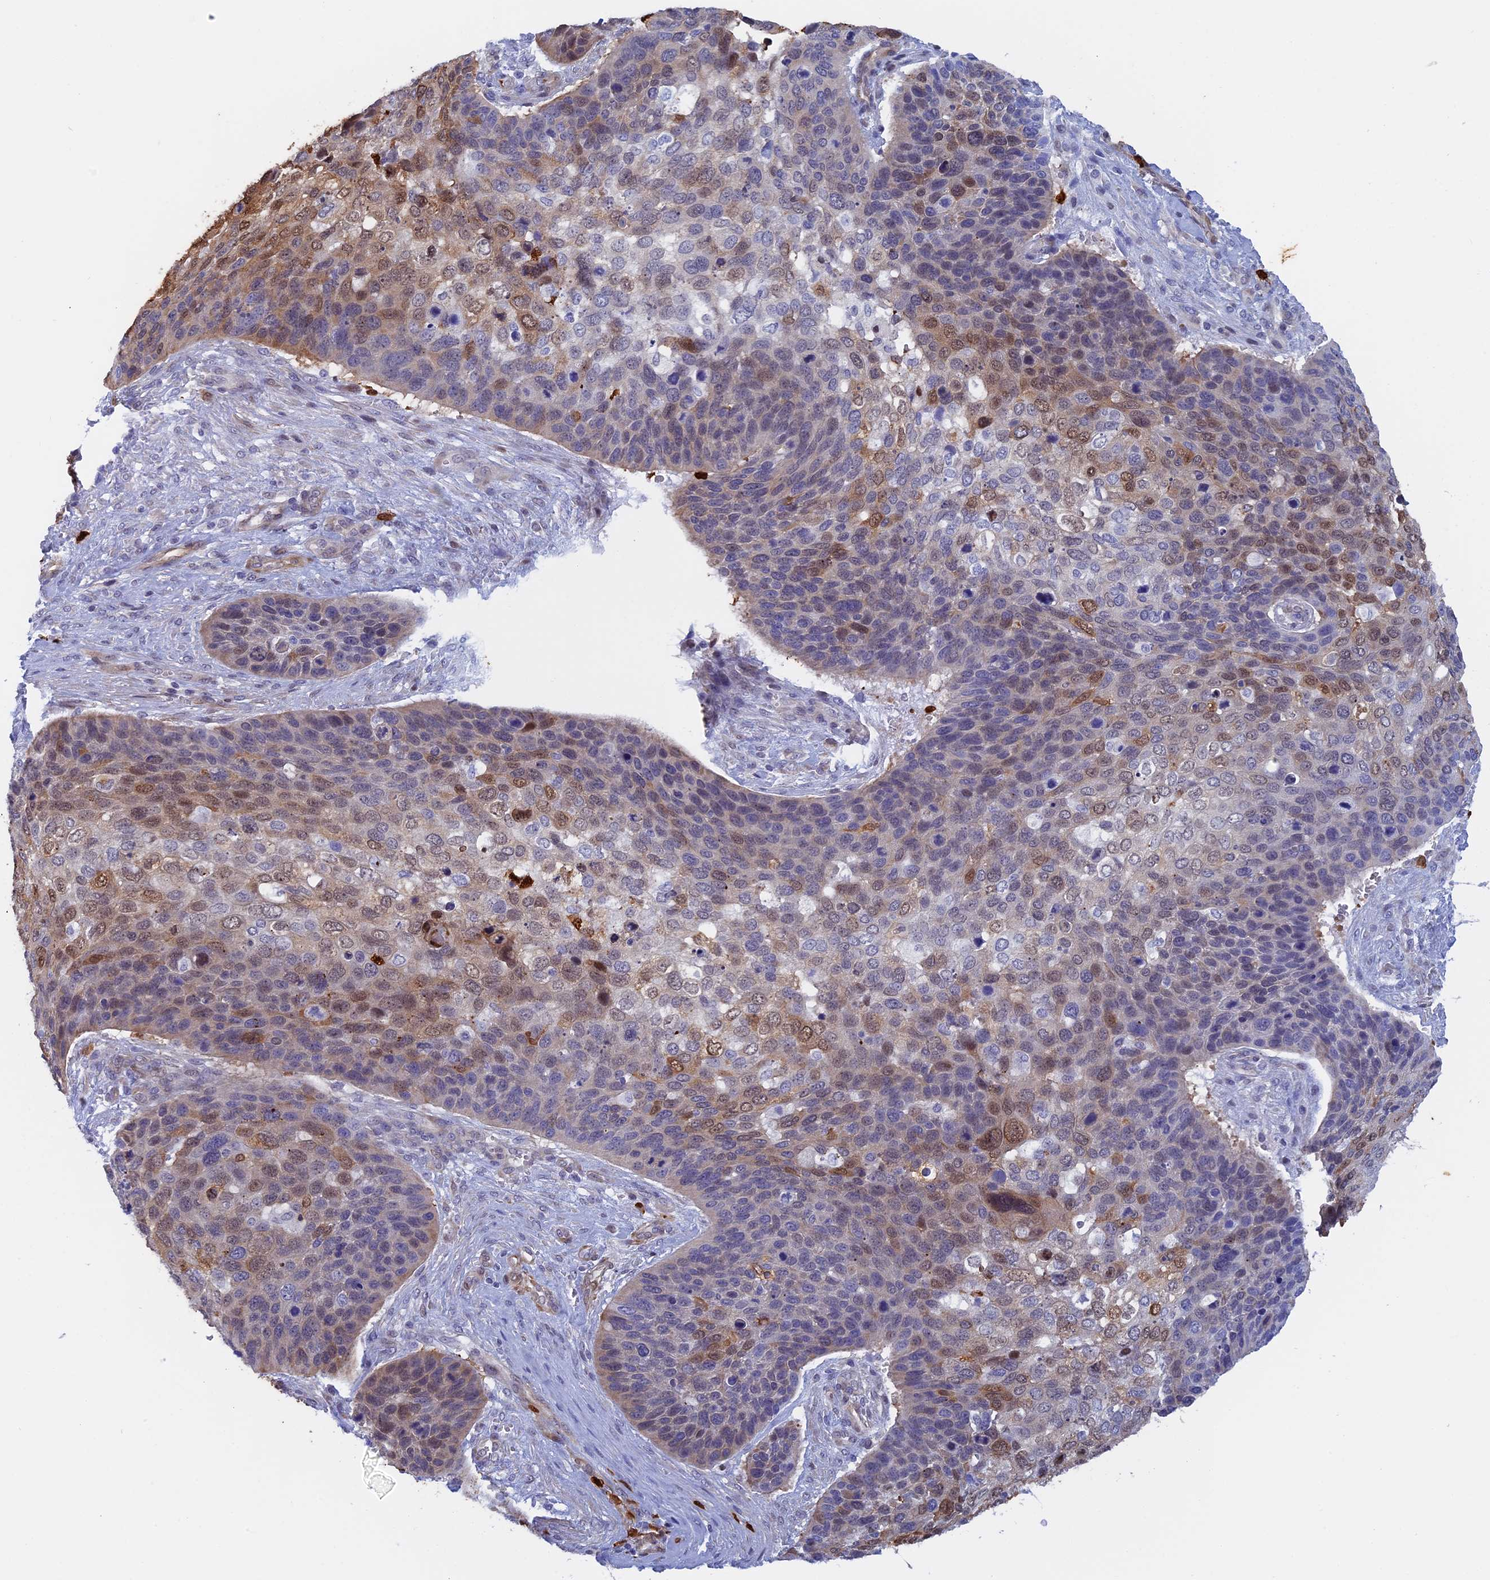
{"staining": {"intensity": "moderate", "quantity": "<25%", "location": "cytoplasmic/membranous,nuclear"}, "tissue": "skin cancer", "cell_type": "Tumor cells", "image_type": "cancer", "snomed": [{"axis": "morphology", "description": "Basal cell carcinoma"}, {"axis": "topography", "description": "Skin"}], "caption": "Skin cancer (basal cell carcinoma) was stained to show a protein in brown. There is low levels of moderate cytoplasmic/membranous and nuclear expression in approximately <25% of tumor cells.", "gene": "SLC26A1", "patient": {"sex": "female", "age": 74}}